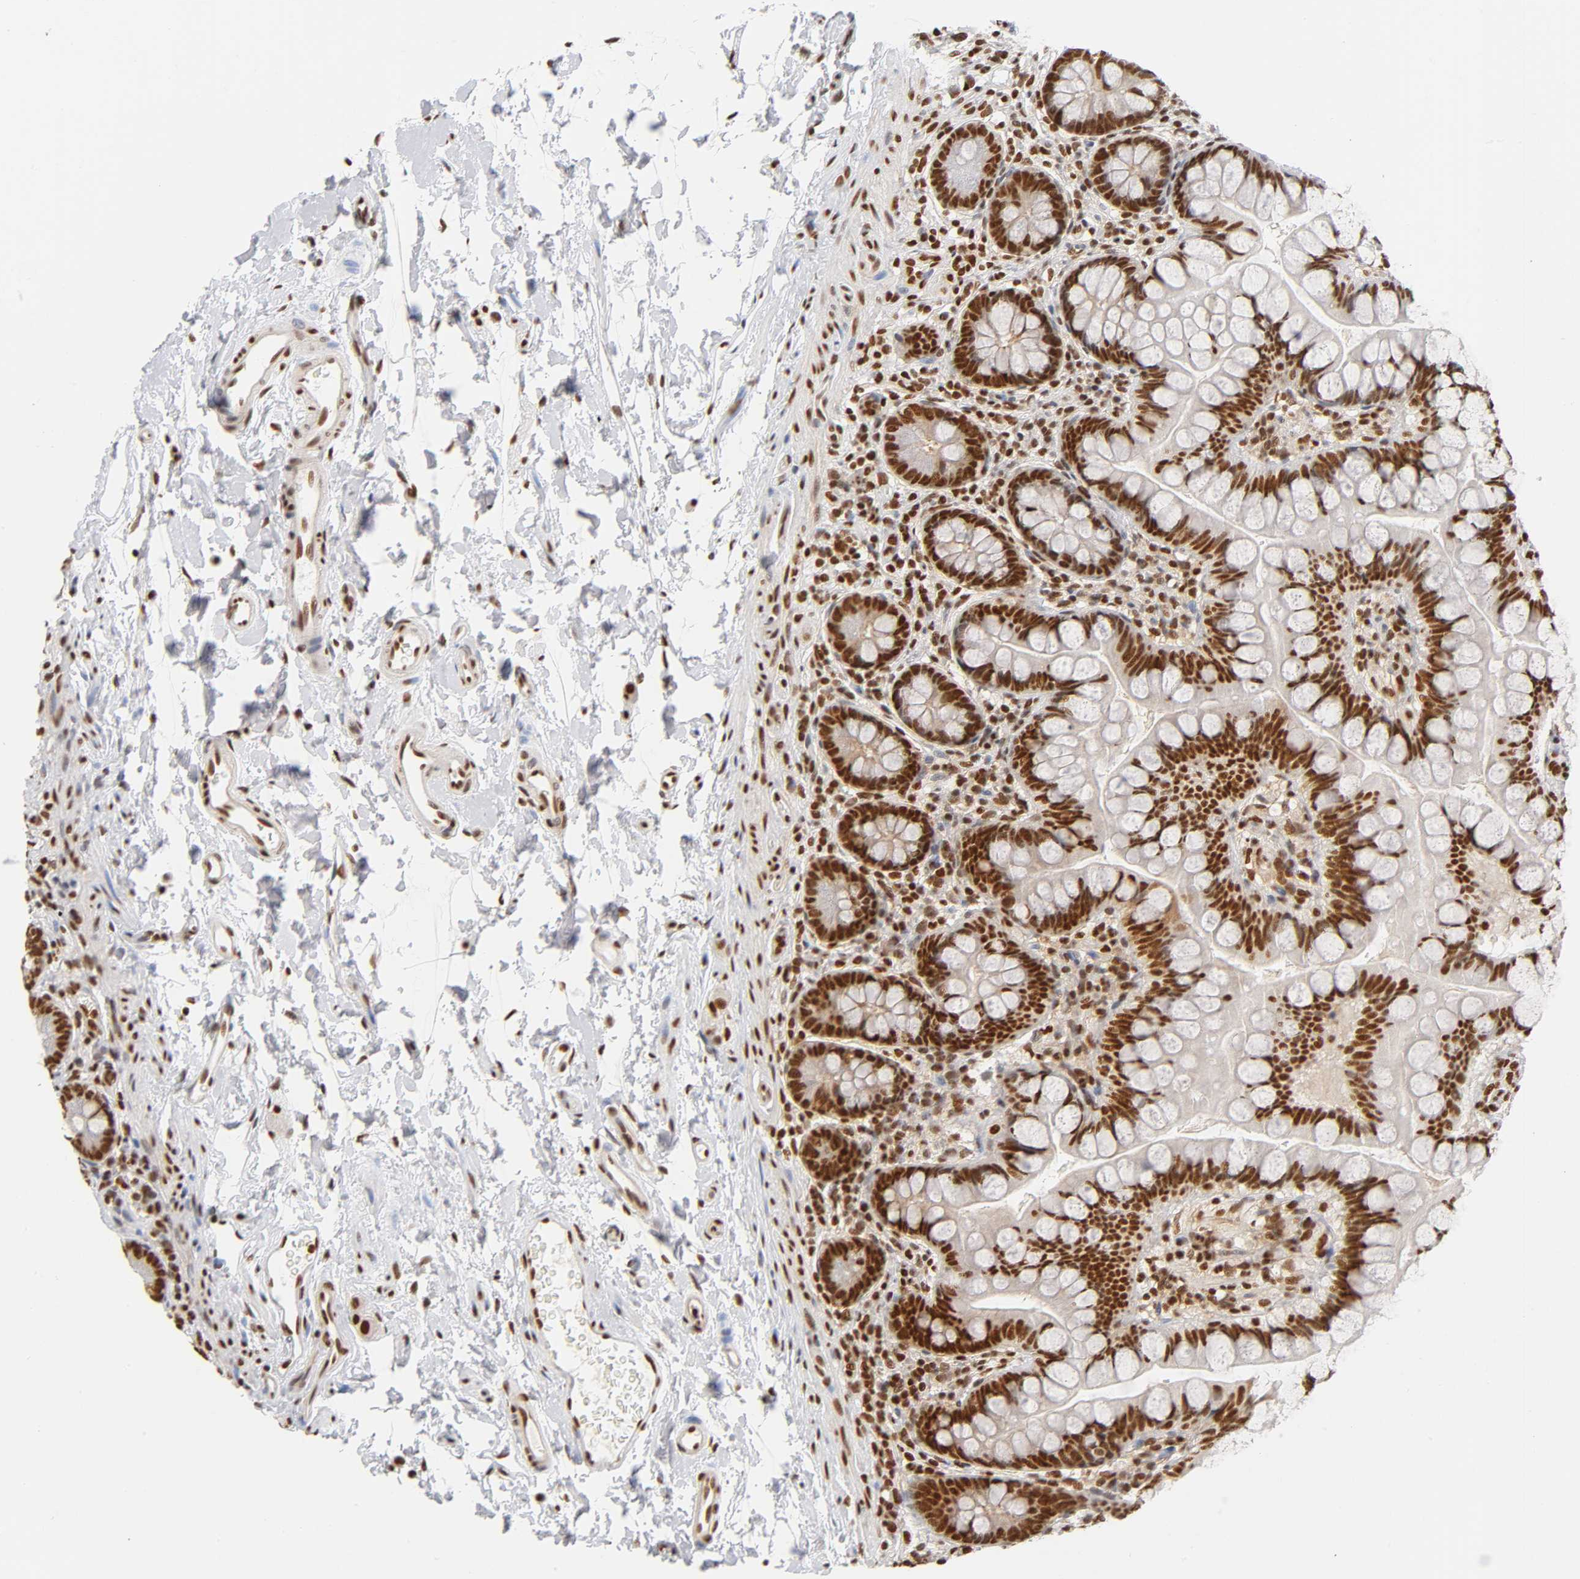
{"staining": {"intensity": "strong", "quantity": ">75%", "location": "nuclear"}, "tissue": "small intestine", "cell_type": "Glandular cells", "image_type": "normal", "snomed": [{"axis": "morphology", "description": "Normal tissue, NOS"}, {"axis": "topography", "description": "Small intestine"}], "caption": "Normal small intestine reveals strong nuclear expression in about >75% of glandular cells.", "gene": "ILKAP", "patient": {"sex": "female", "age": 58}}